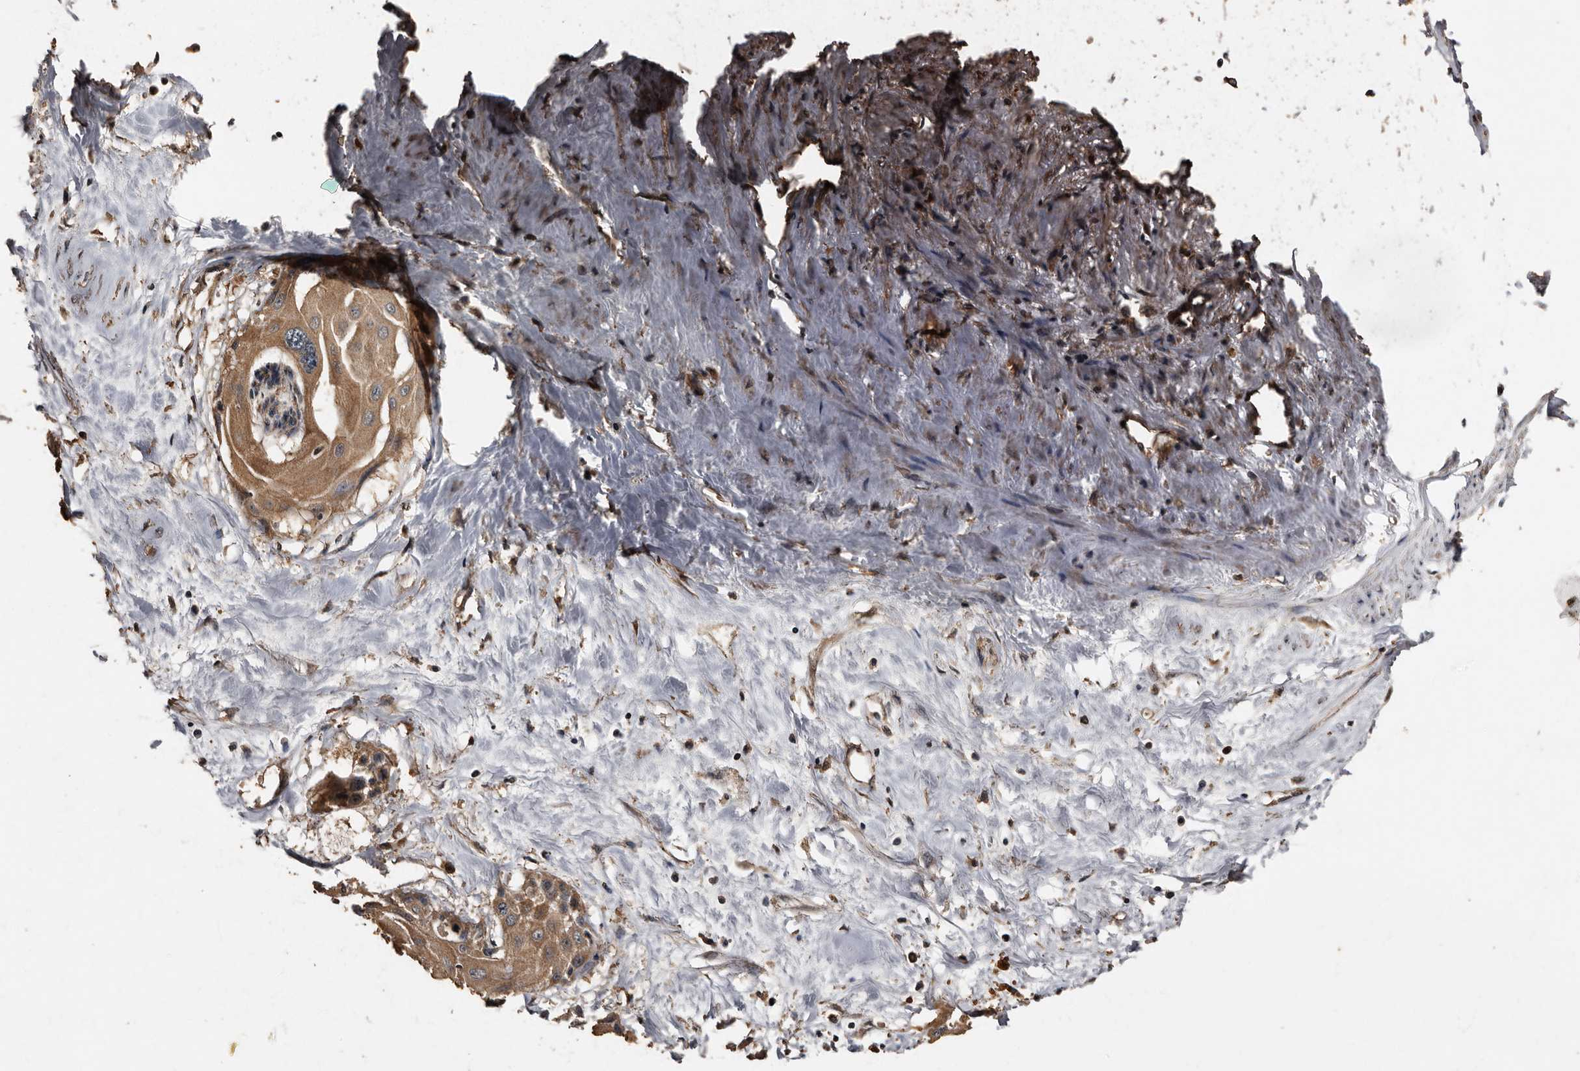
{"staining": {"intensity": "moderate", "quantity": ">75%", "location": "cytoplasmic/membranous"}, "tissue": "cervical cancer", "cell_type": "Tumor cells", "image_type": "cancer", "snomed": [{"axis": "morphology", "description": "Squamous cell carcinoma, NOS"}, {"axis": "topography", "description": "Cervix"}], "caption": "Immunohistochemical staining of human squamous cell carcinoma (cervical) reveals moderate cytoplasmic/membranous protein positivity in about >75% of tumor cells.", "gene": "ADCK5", "patient": {"sex": "female", "age": 57}}